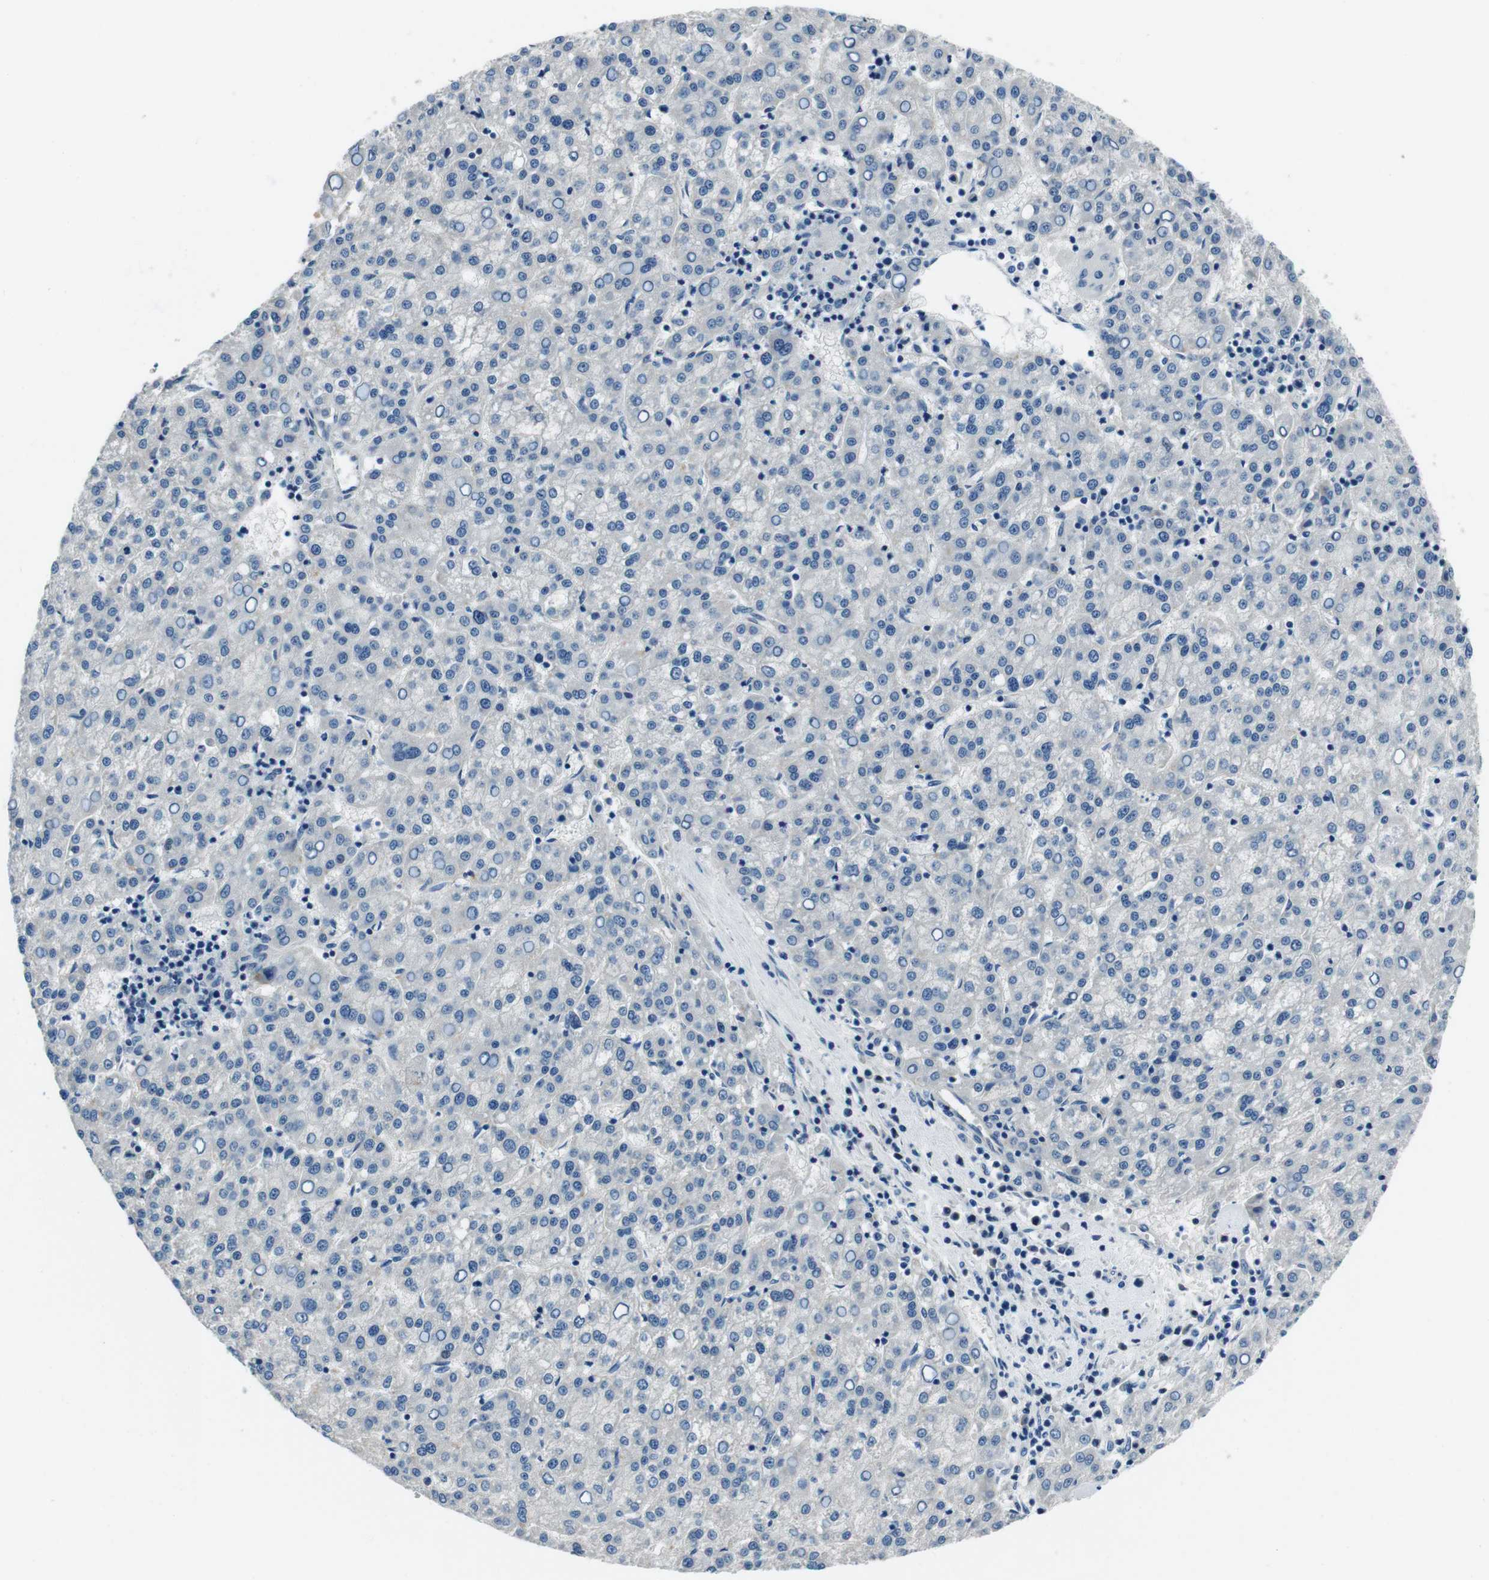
{"staining": {"intensity": "negative", "quantity": "none", "location": "none"}, "tissue": "liver cancer", "cell_type": "Tumor cells", "image_type": "cancer", "snomed": [{"axis": "morphology", "description": "Carcinoma, Hepatocellular, NOS"}, {"axis": "topography", "description": "Liver"}], "caption": "Image shows no significant protein staining in tumor cells of liver cancer (hepatocellular carcinoma). (Immunohistochemistry (ihc), brightfield microscopy, high magnification).", "gene": "CASQ1", "patient": {"sex": "female", "age": 58}}